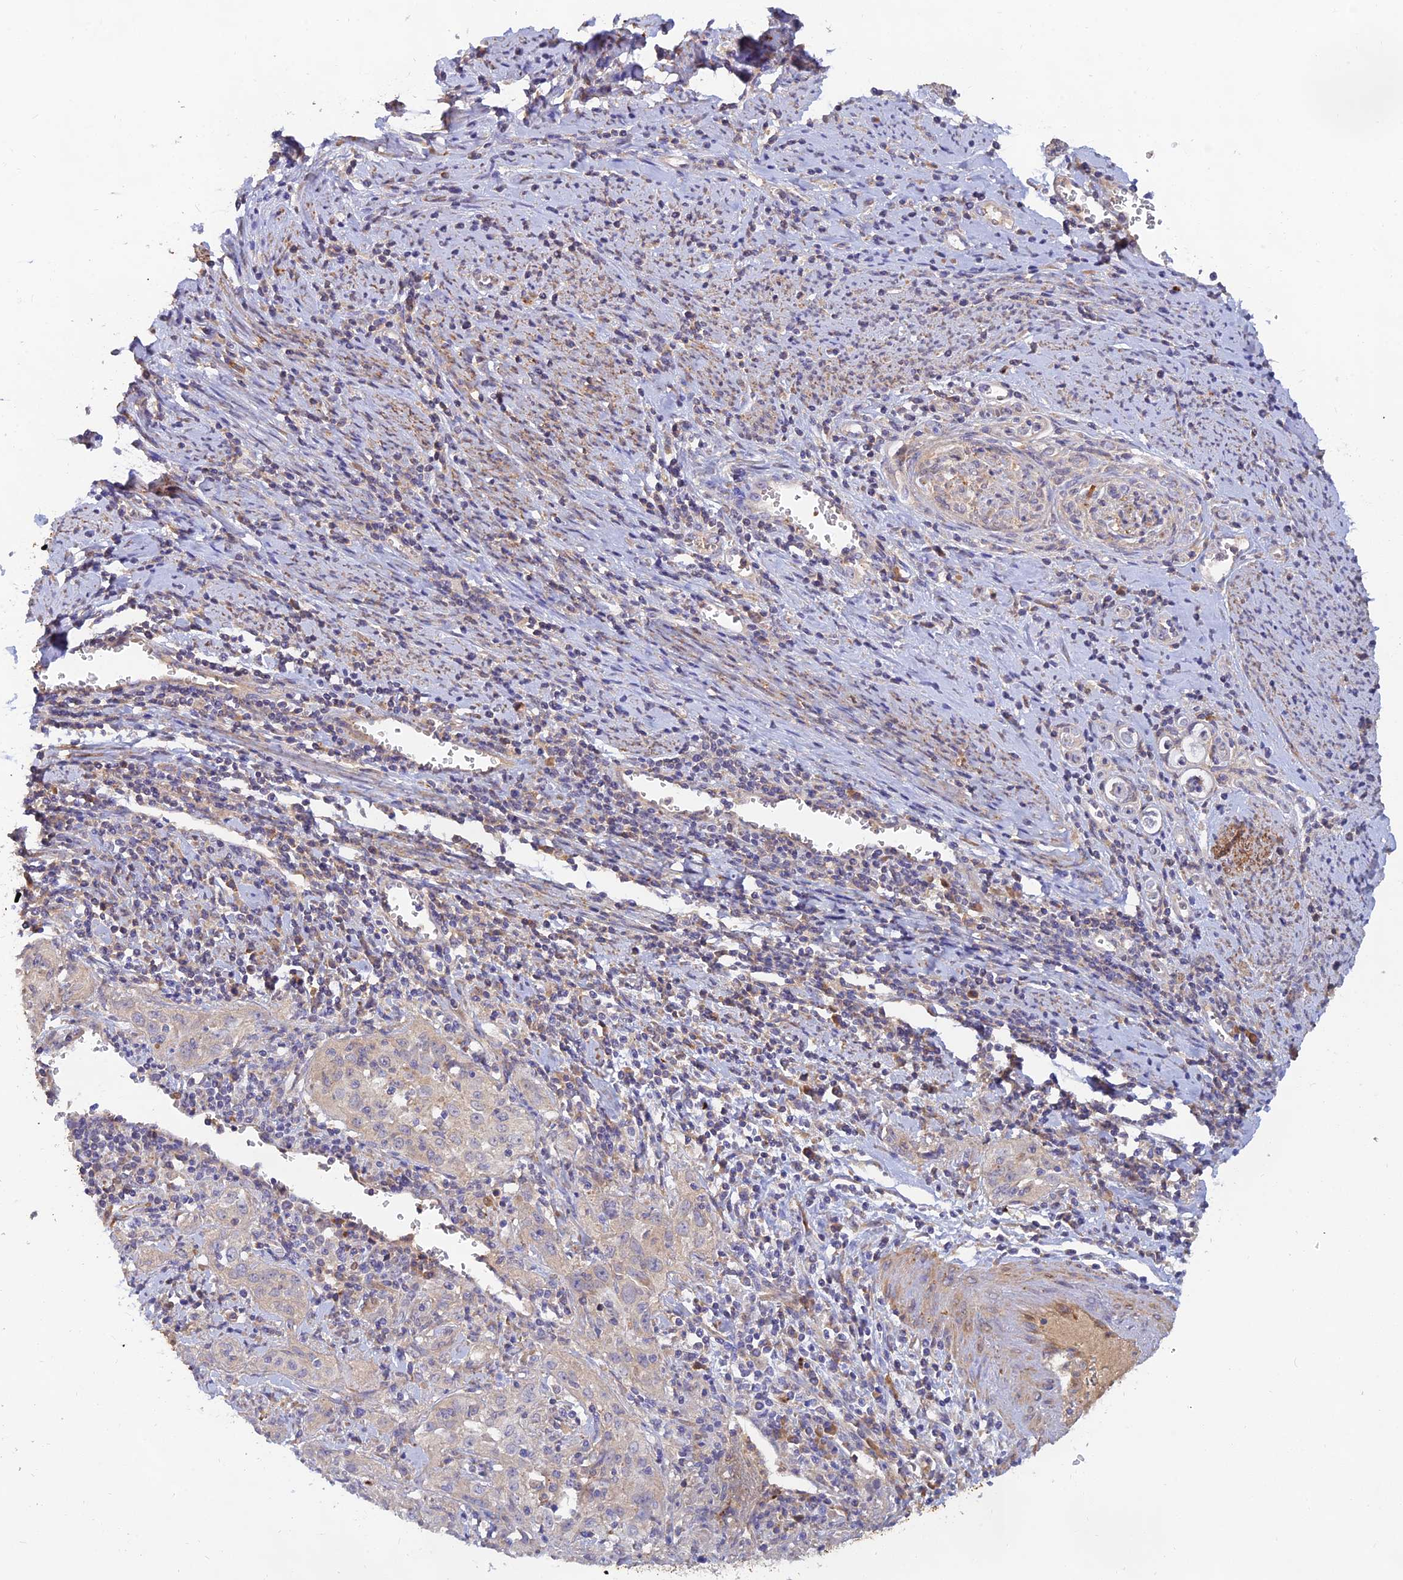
{"staining": {"intensity": "negative", "quantity": "none", "location": "none"}, "tissue": "cervical cancer", "cell_type": "Tumor cells", "image_type": "cancer", "snomed": [{"axis": "morphology", "description": "Squamous cell carcinoma, NOS"}, {"axis": "topography", "description": "Cervix"}], "caption": "Tumor cells are negative for brown protein staining in cervical squamous cell carcinoma. Brightfield microscopy of IHC stained with DAB (3,3'-diaminobenzidine) (brown) and hematoxylin (blue), captured at high magnification.", "gene": "ACSM5", "patient": {"sex": "female", "age": 57}}